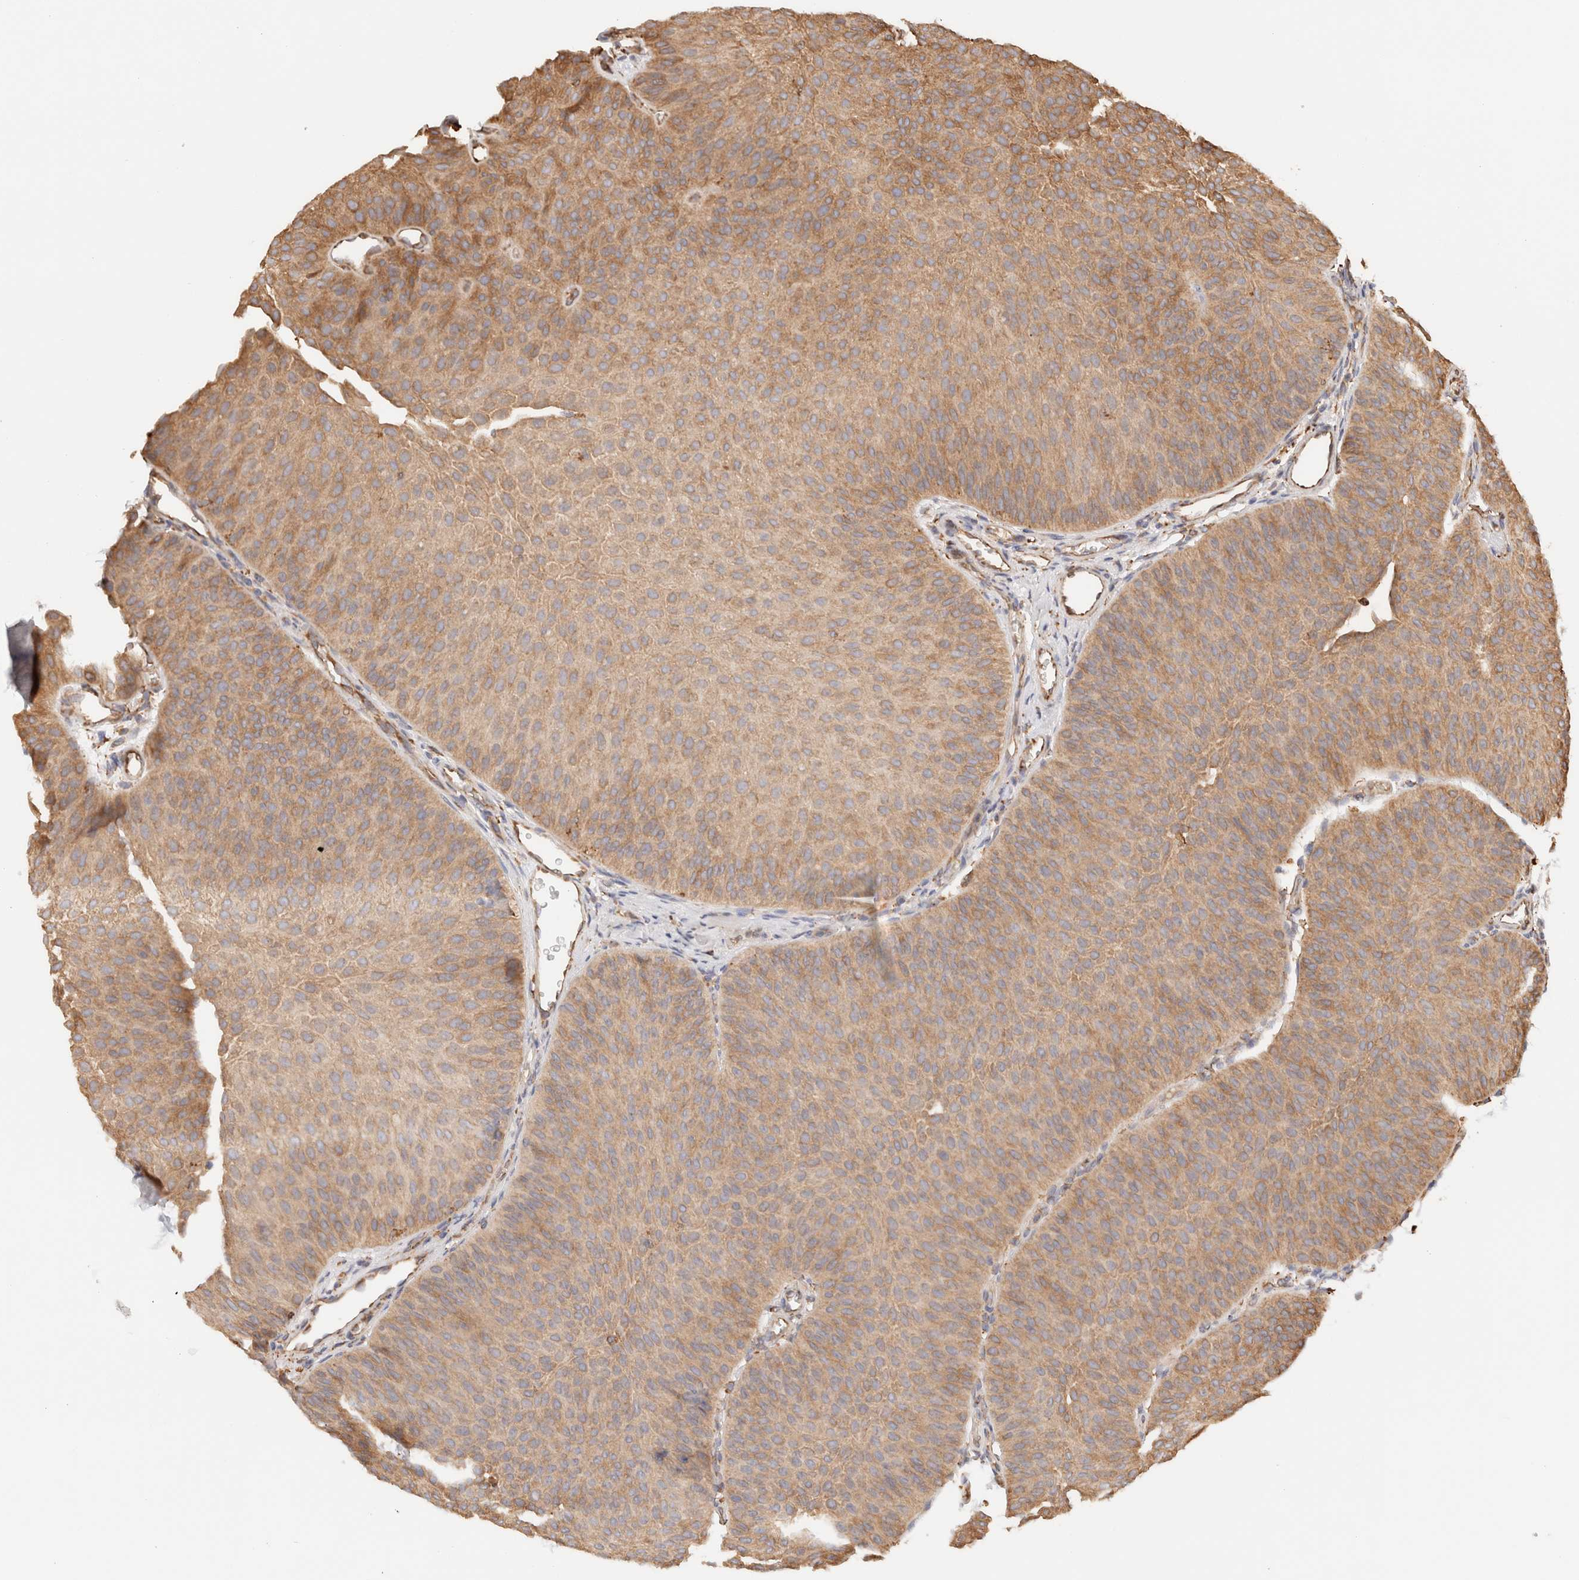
{"staining": {"intensity": "moderate", "quantity": ">75%", "location": "cytoplasmic/membranous"}, "tissue": "urothelial cancer", "cell_type": "Tumor cells", "image_type": "cancer", "snomed": [{"axis": "morphology", "description": "Urothelial carcinoma, Low grade"}, {"axis": "topography", "description": "Urinary bladder"}], "caption": "A brown stain shows moderate cytoplasmic/membranous expression of a protein in human urothelial cancer tumor cells.", "gene": "FER", "patient": {"sex": "female", "age": 60}}